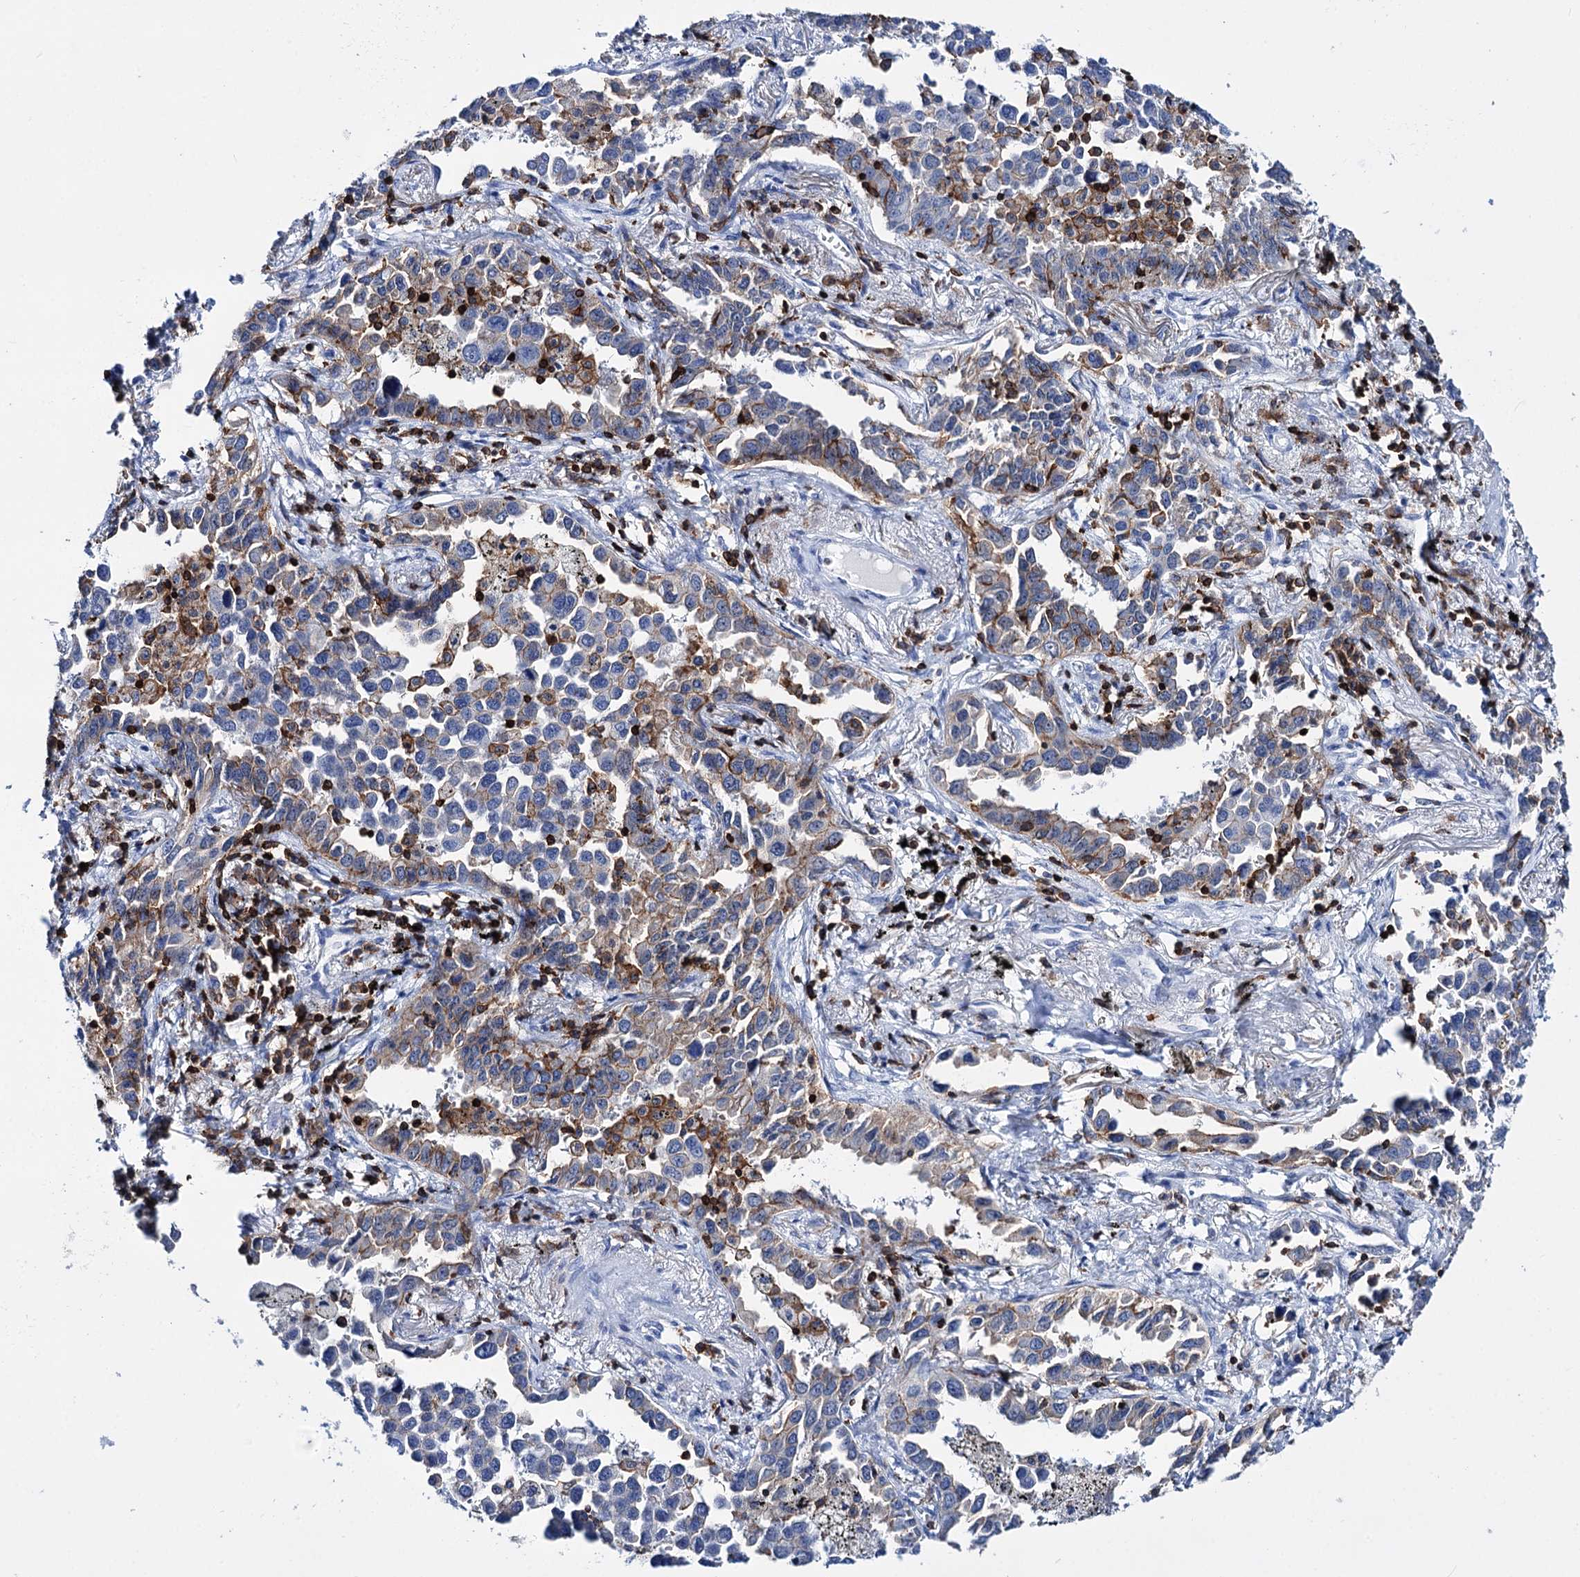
{"staining": {"intensity": "moderate", "quantity": "<25%", "location": "cytoplasmic/membranous"}, "tissue": "lung cancer", "cell_type": "Tumor cells", "image_type": "cancer", "snomed": [{"axis": "morphology", "description": "Adenocarcinoma, NOS"}, {"axis": "topography", "description": "Lung"}], "caption": "Human adenocarcinoma (lung) stained for a protein (brown) demonstrates moderate cytoplasmic/membranous positive expression in about <25% of tumor cells.", "gene": "DEF6", "patient": {"sex": "male", "age": 67}}